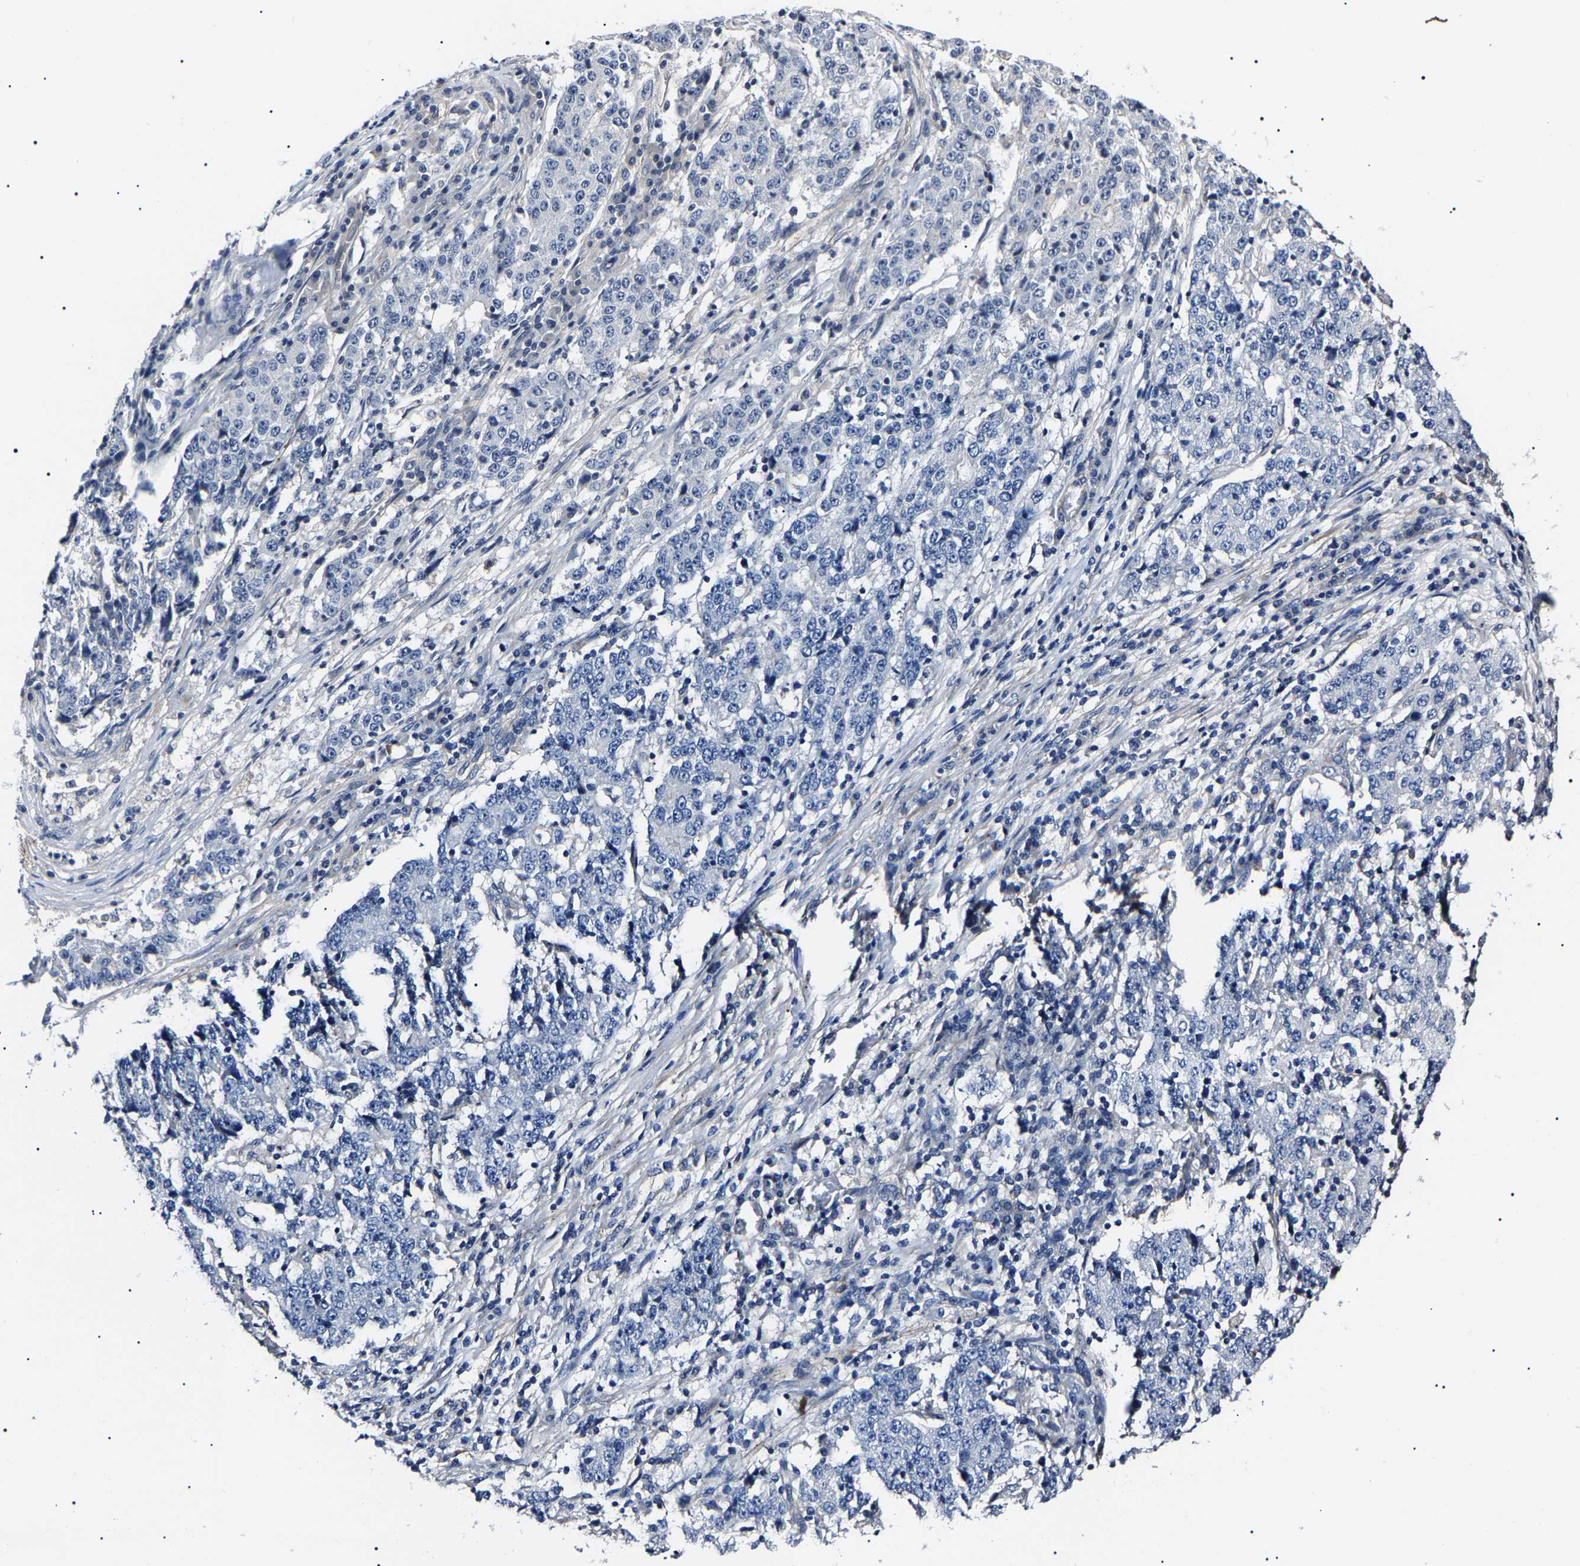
{"staining": {"intensity": "negative", "quantity": "none", "location": "none"}, "tissue": "stomach cancer", "cell_type": "Tumor cells", "image_type": "cancer", "snomed": [{"axis": "morphology", "description": "Adenocarcinoma, NOS"}, {"axis": "topography", "description": "Stomach"}], "caption": "IHC micrograph of human stomach cancer (adenocarcinoma) stained for a protein (brown), which reveals no staining in tumor cells.", "gene": "KLHL42", "patient": {"sex": "male", "age": 59}}